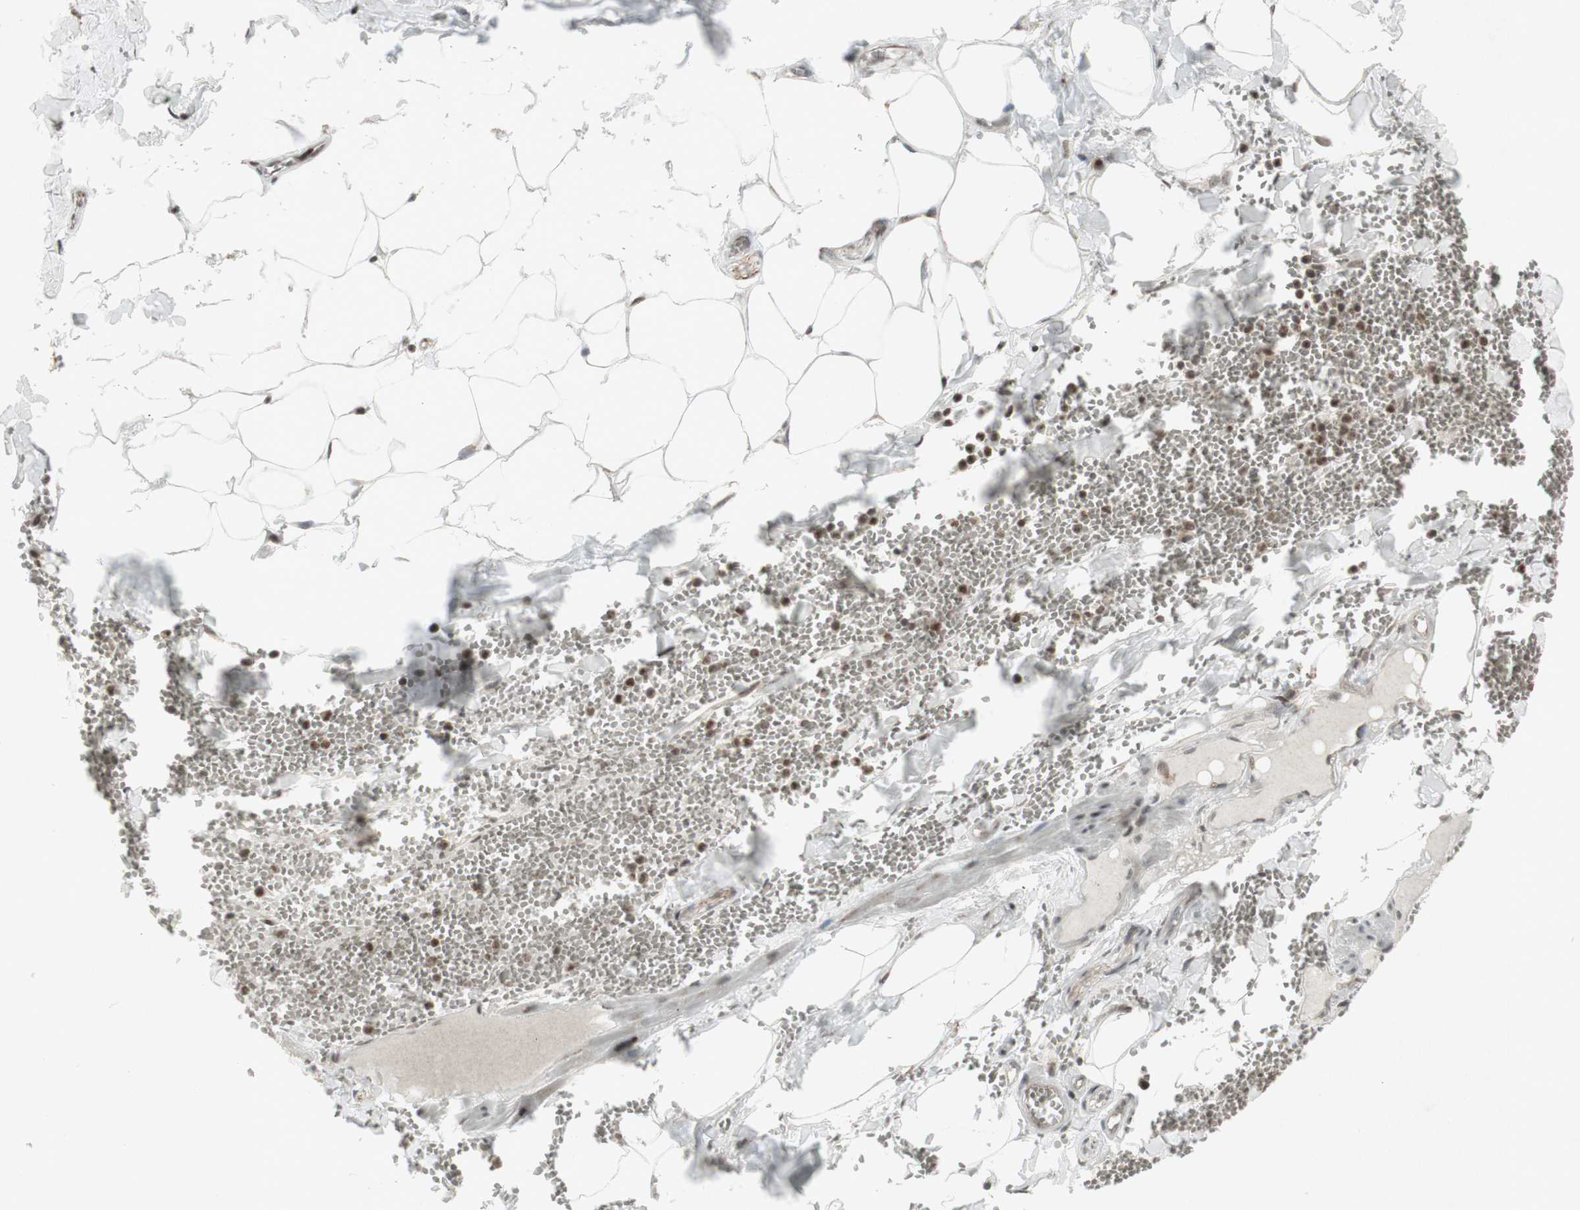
{"staining": {"intensity": "weak", "quantity": ">75%", "location": "cytoplasmic/membranous,nuclear"}, "tissue": "adipose tissue", "cell_type": "Adipocytes", "image_type": "normal", "snomed": [{"axis": "morphology", "description": "Normal tissue, NOS"}, {"axis": "topography", "description": "Adipose tissue"}, {"axis": "topography", "description": "Peripheral nerve tissue"}], "caption": "Brown immunohistochemical staining in unremarkable human adipose tissue demonstrates weak cytoplasmic/membranous,nuclear staining in approximately >75% of adipocytes.", "gene": "PLXNA1", "patient": {"sex": "male", "age": 52}}